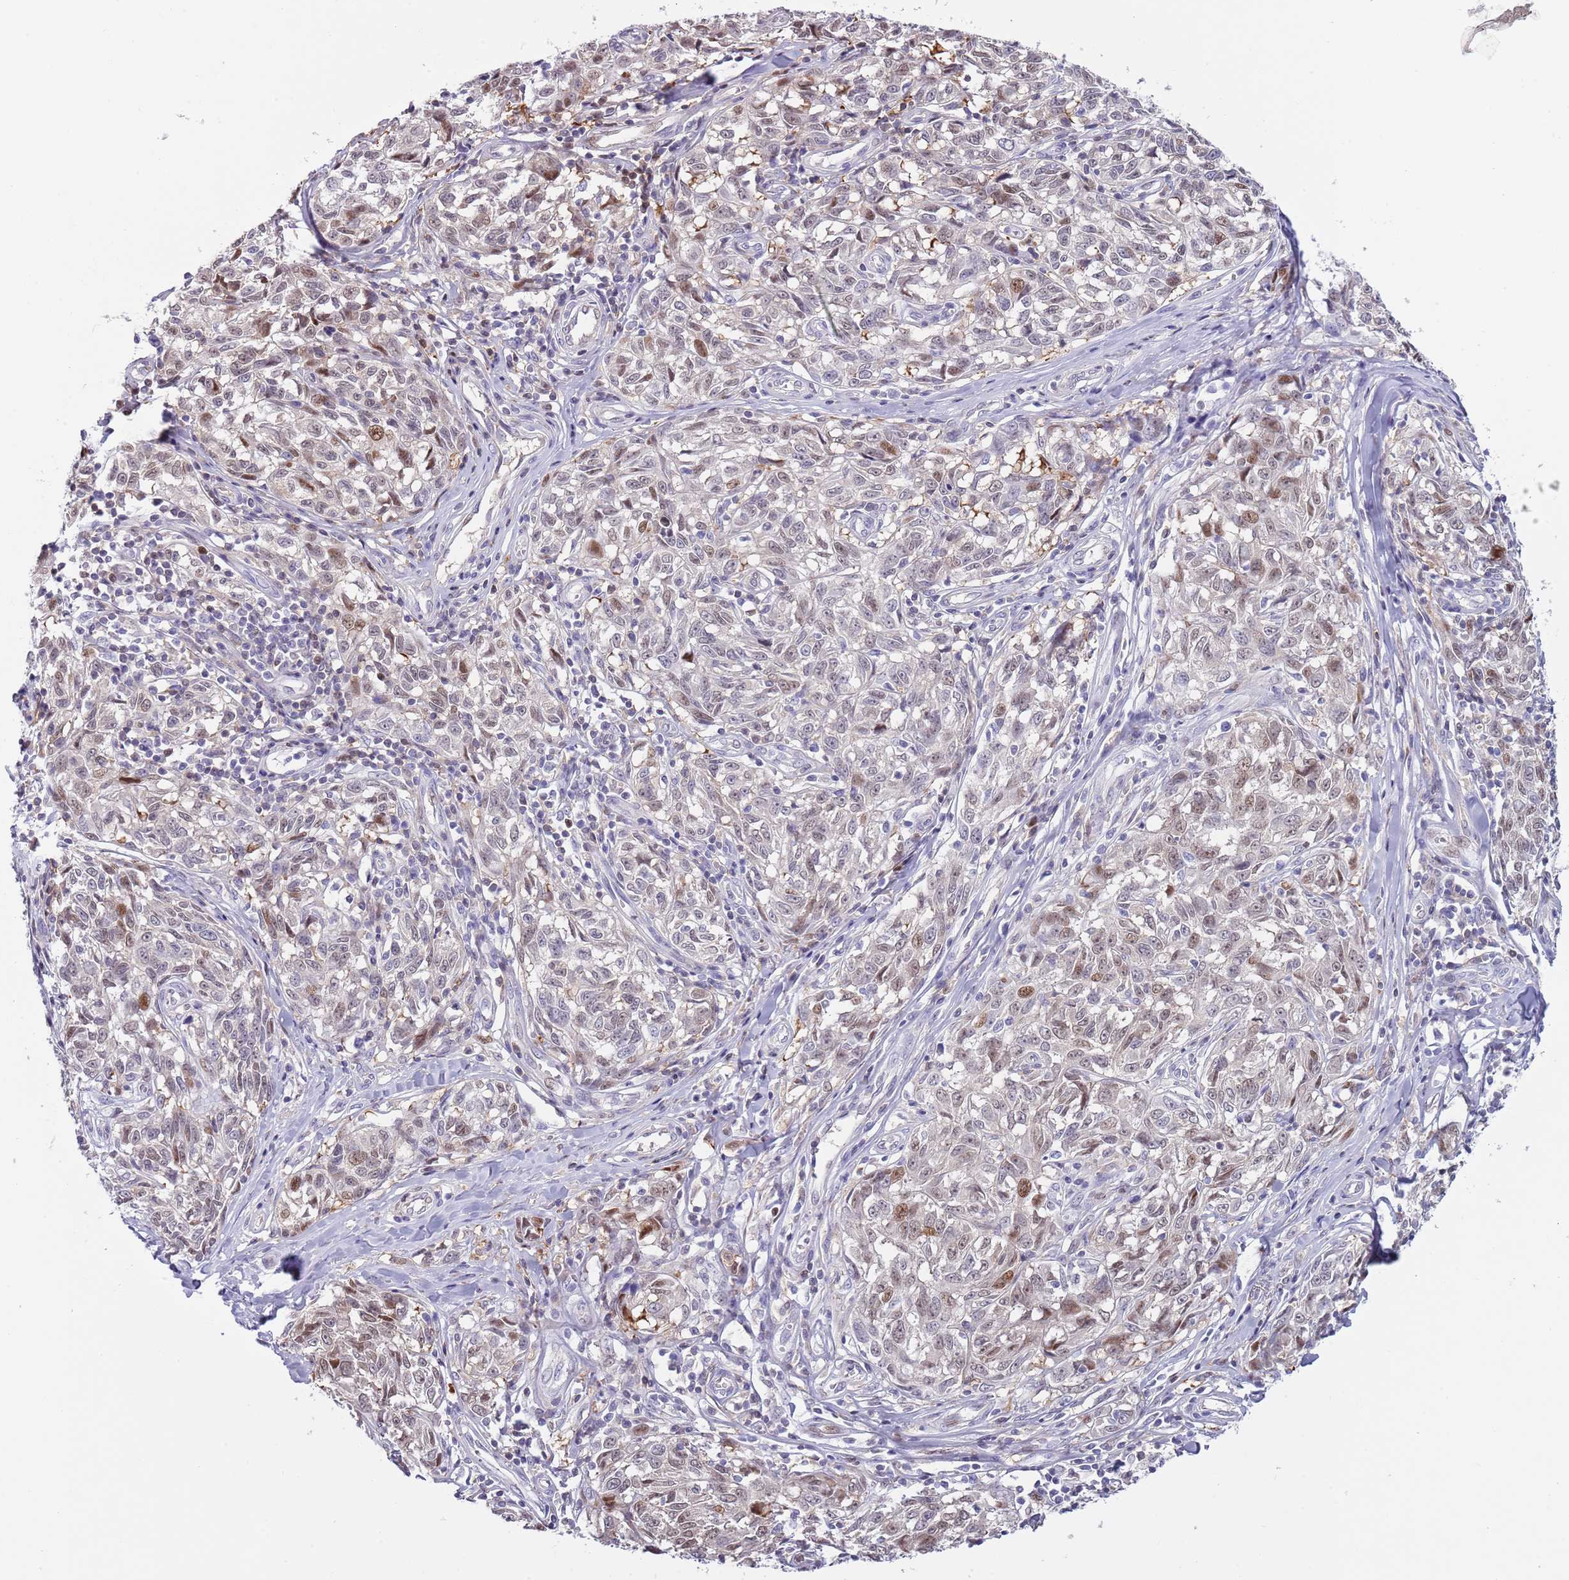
{"staining": {"intensity": "weak", "quantity": "<25%", "location": "nuclear"}, "tissue": "melanoma", "cell_type": "Tumor cells", "image_type": "cancer", "snomed": [{"axis": "morphology", "description": "Normal tissue, NOS"}, {"axis": "morphology", "description": "Malignant melanoma, NOS"}, {"axis": "topography", "description": "Skin"}], "caption": "Immunohistochemical staining of human malignant melanoma reveals no significant expression in tumor cells.", "gene": "NBPF6", "patient": {"sex": "female", "age": 64}}